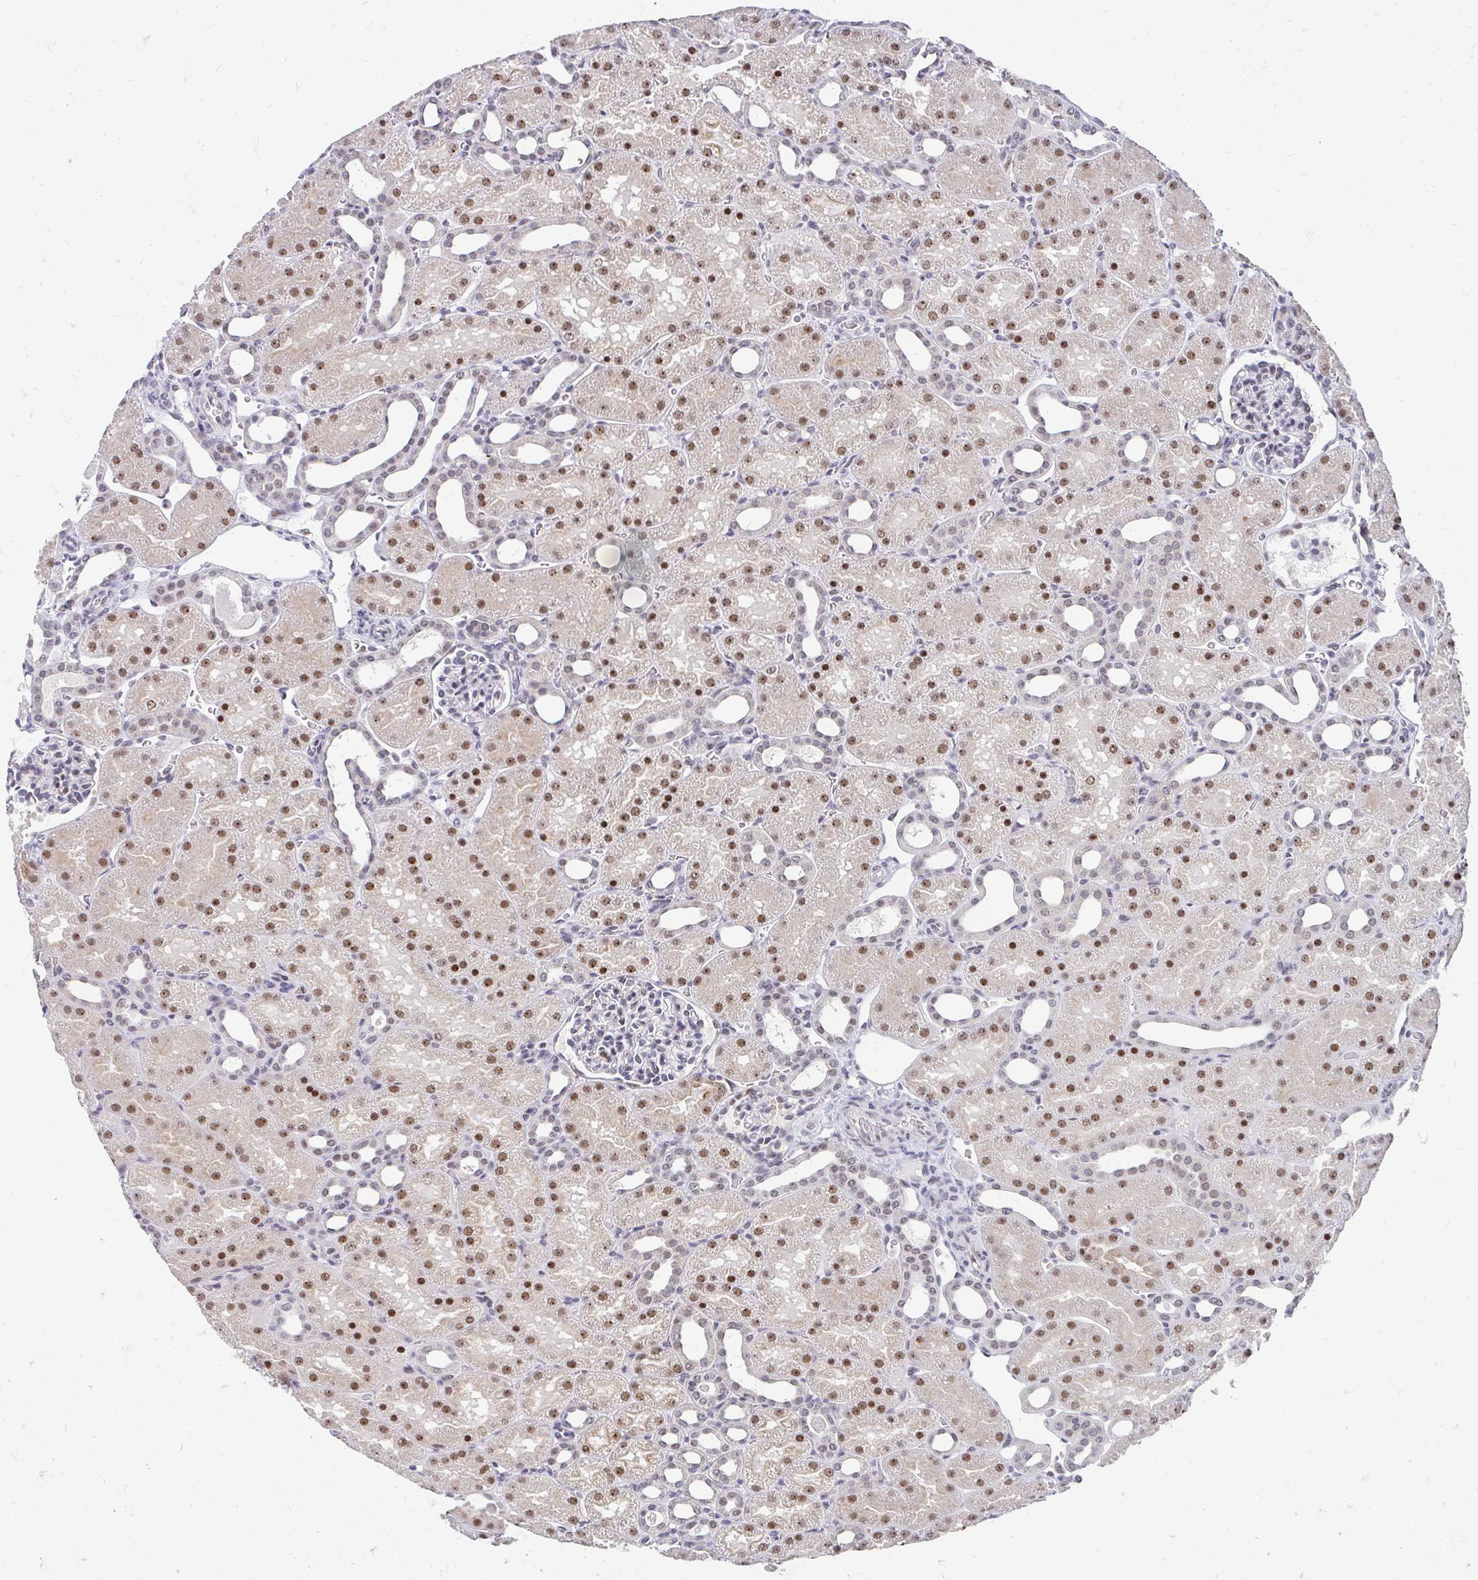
{"staining": {"intensity": "weak", "quantity": "<25%", "location": "nuclear"}, "tissue": "kidney", "cell_type": "Cells in glomeruli", "image_type": "normal", "snomed": [{"axis": "morphology", "description": "Normal tissue, NOS"}, {"axis": "topography", "description": "Kidney"}], "caption": "Cells in glomeruli show no significant protein expression in unremarkable kidney. The staining was performed using DAB (3,3'-diaminobenzidine) to visualize the protein expression in brown, while the nuclei were stained in blue with hematoxylin (Magnification: 20x).", "gene": "GTF2H1", "patient": {"sex": "male", "age": 2}}